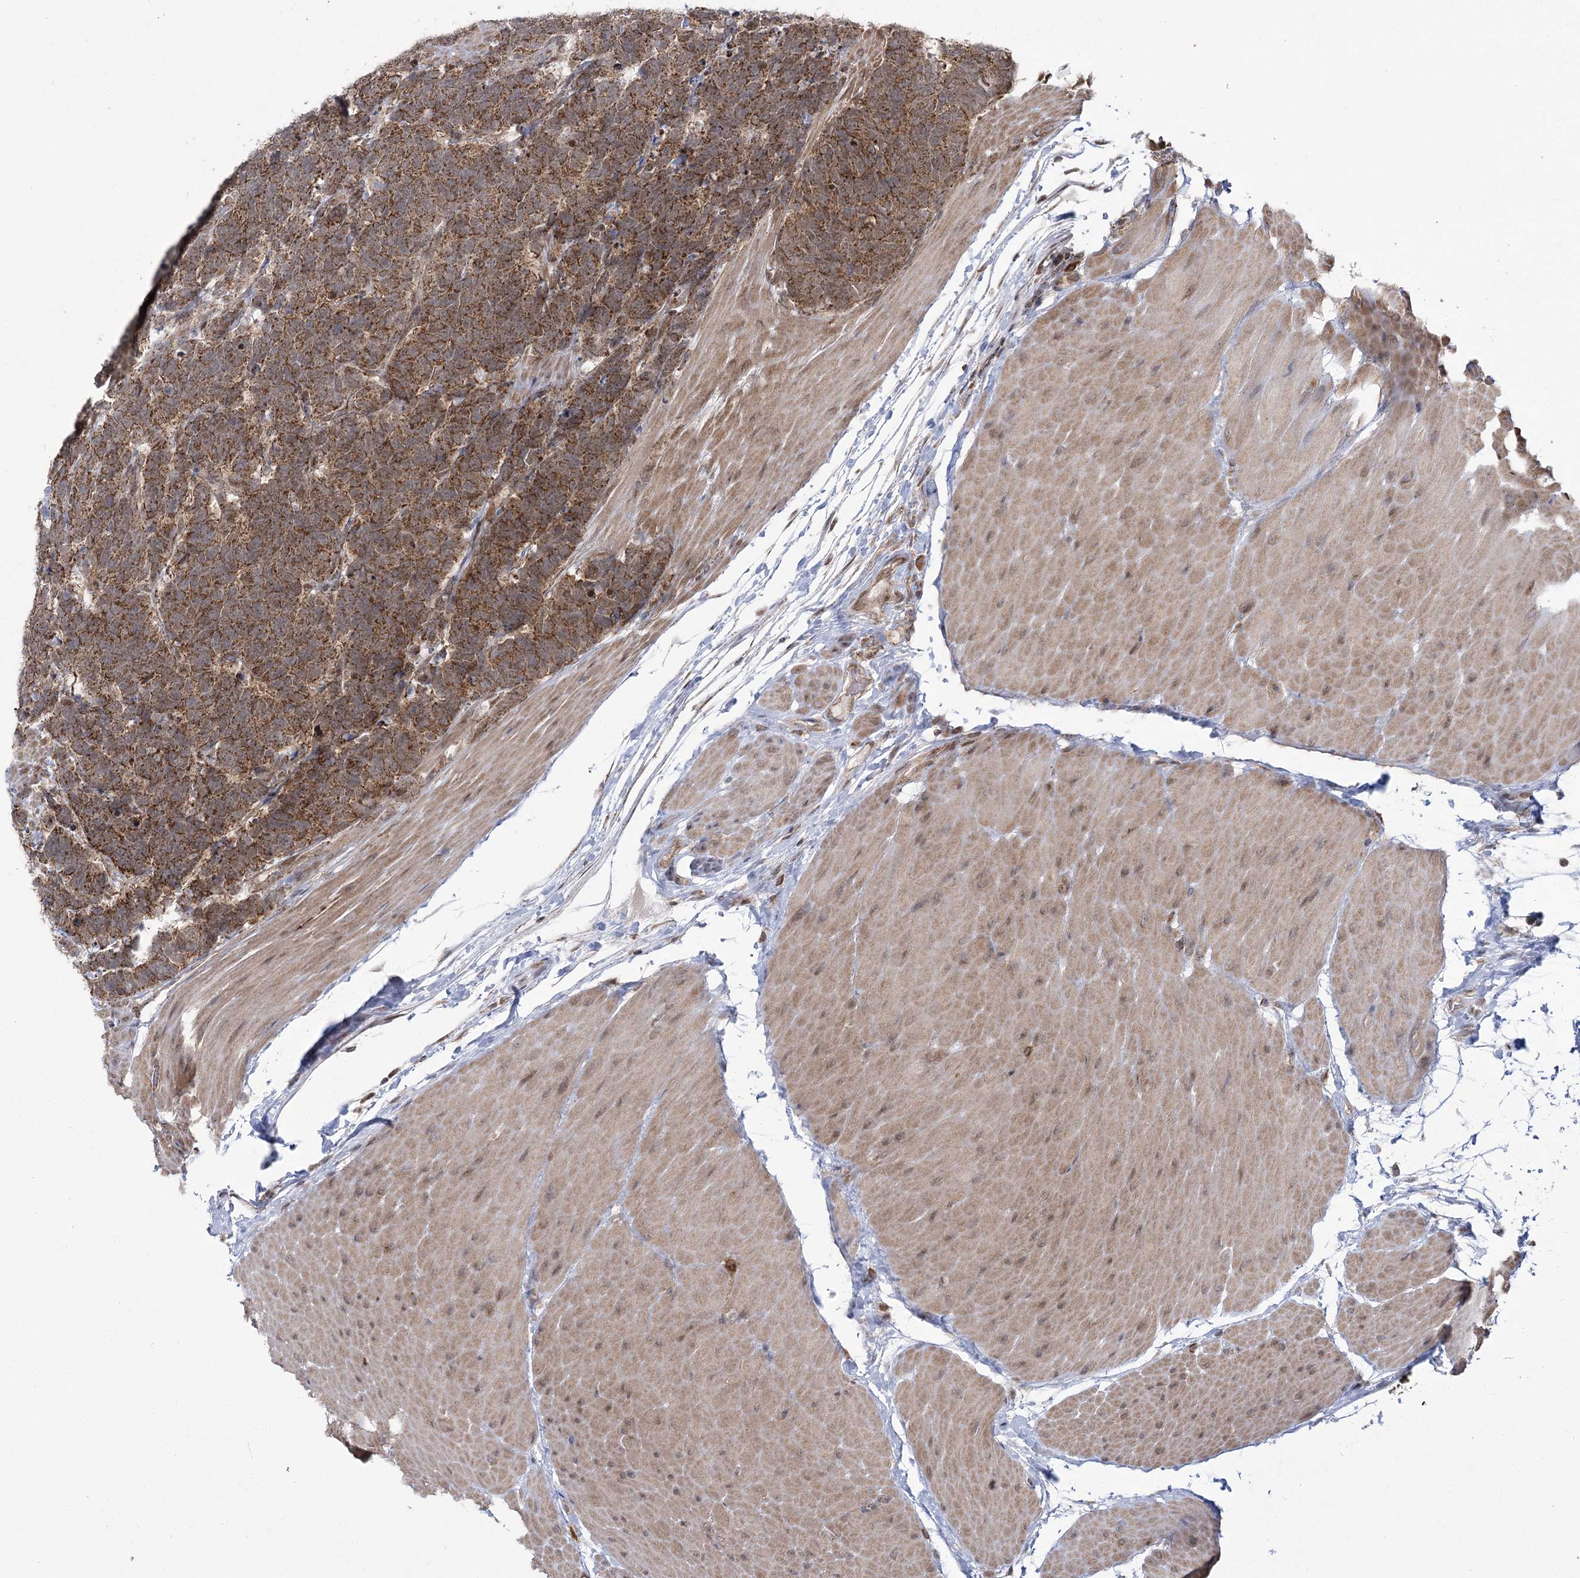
{"staining": {"intensity": "strong", "quantity": ">75%", "location": "cytoplasmic/membranous"}, "tissue": "carcinoid", "cell_type": "Tumor cells", "image_type": "cancer", "snomed": [{"axis": "morphology", "description": "Carcinoma, NOS"}, {"axis": "morphology", "description": "Carcinoid, malignant, NOS"}, {"axis": "topography", "description": "Urinary bladder"}], "caption": "Immunohistochemistry staining of carcinoid, which shows high levels of strong cytoplasmic/membranous positivity in approximately >75% of tumor cells indicating strong cytoplasmic/membranous protein positivity. The staining was performed using DAB (3,3'-diaminobenzidine) (brown) for protein detection and nuclei were counterstained in hematoxylin (blue).", "gene": "SLC4A1AP", "patient": {"sex": "male", "age": 57}}